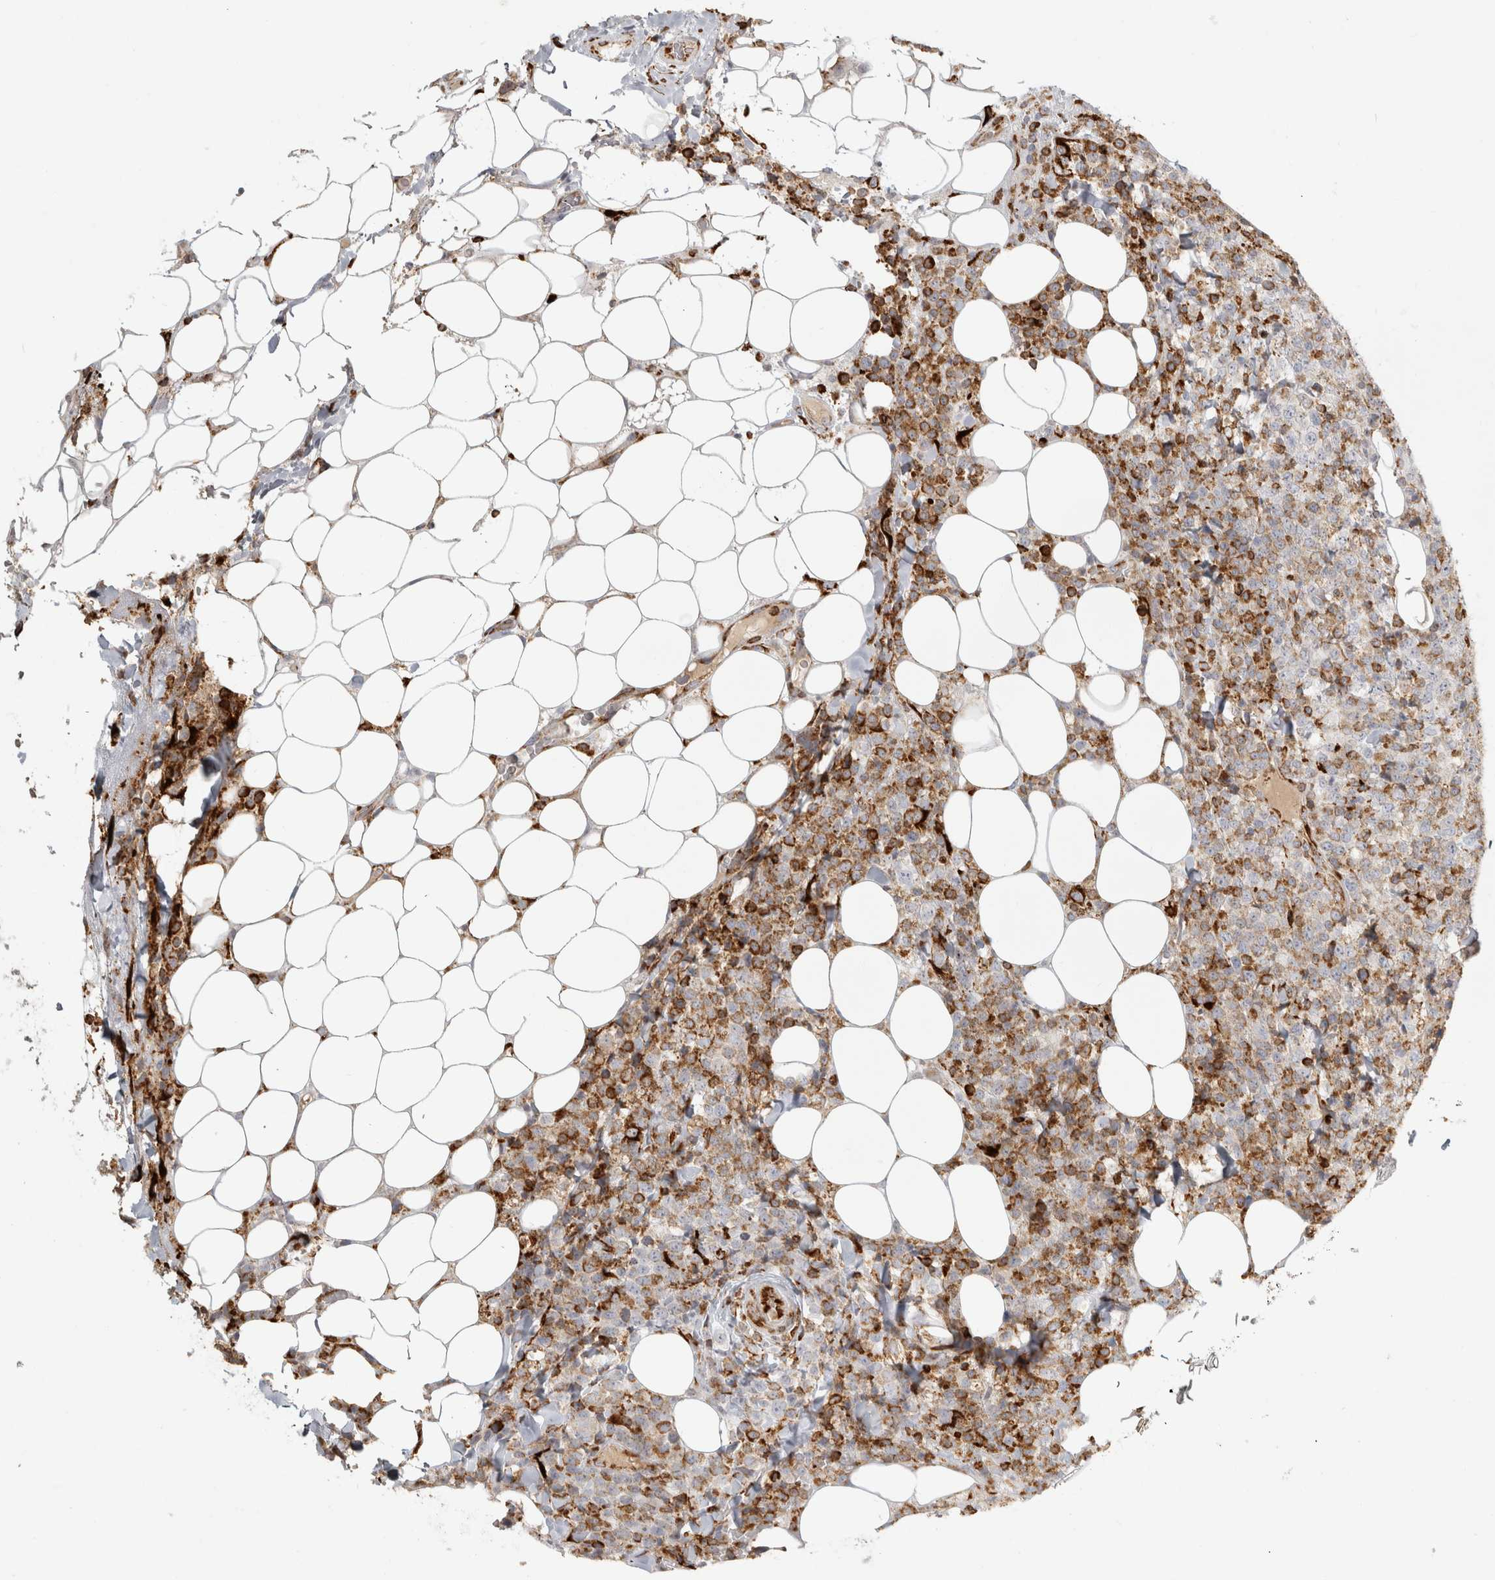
{"staining": {"intensity": "strong", "quantity": "25%-75%", "location": "cytoplasmic/membranous"}, "tissue": "lymphoma", "cell_type": "Tumor cells", "image_type": "cancer", "snomed": [{"axis": "morphology", "description": "Malignant lymphoma, non-Hodgkin's type, High grade"}, {"axis": "topography", "description": "Lymph node"}], "caption": "About 25%-75% of tumor cells in malignant lymphoma, non-Hodgkin's type (high-grade) reveal strong cytoplasmic/membranous protein expression as visualized by brown immunohistochemical staining.", "gene": "OSTN", "patient": {"sex": "male", "age": 13}}